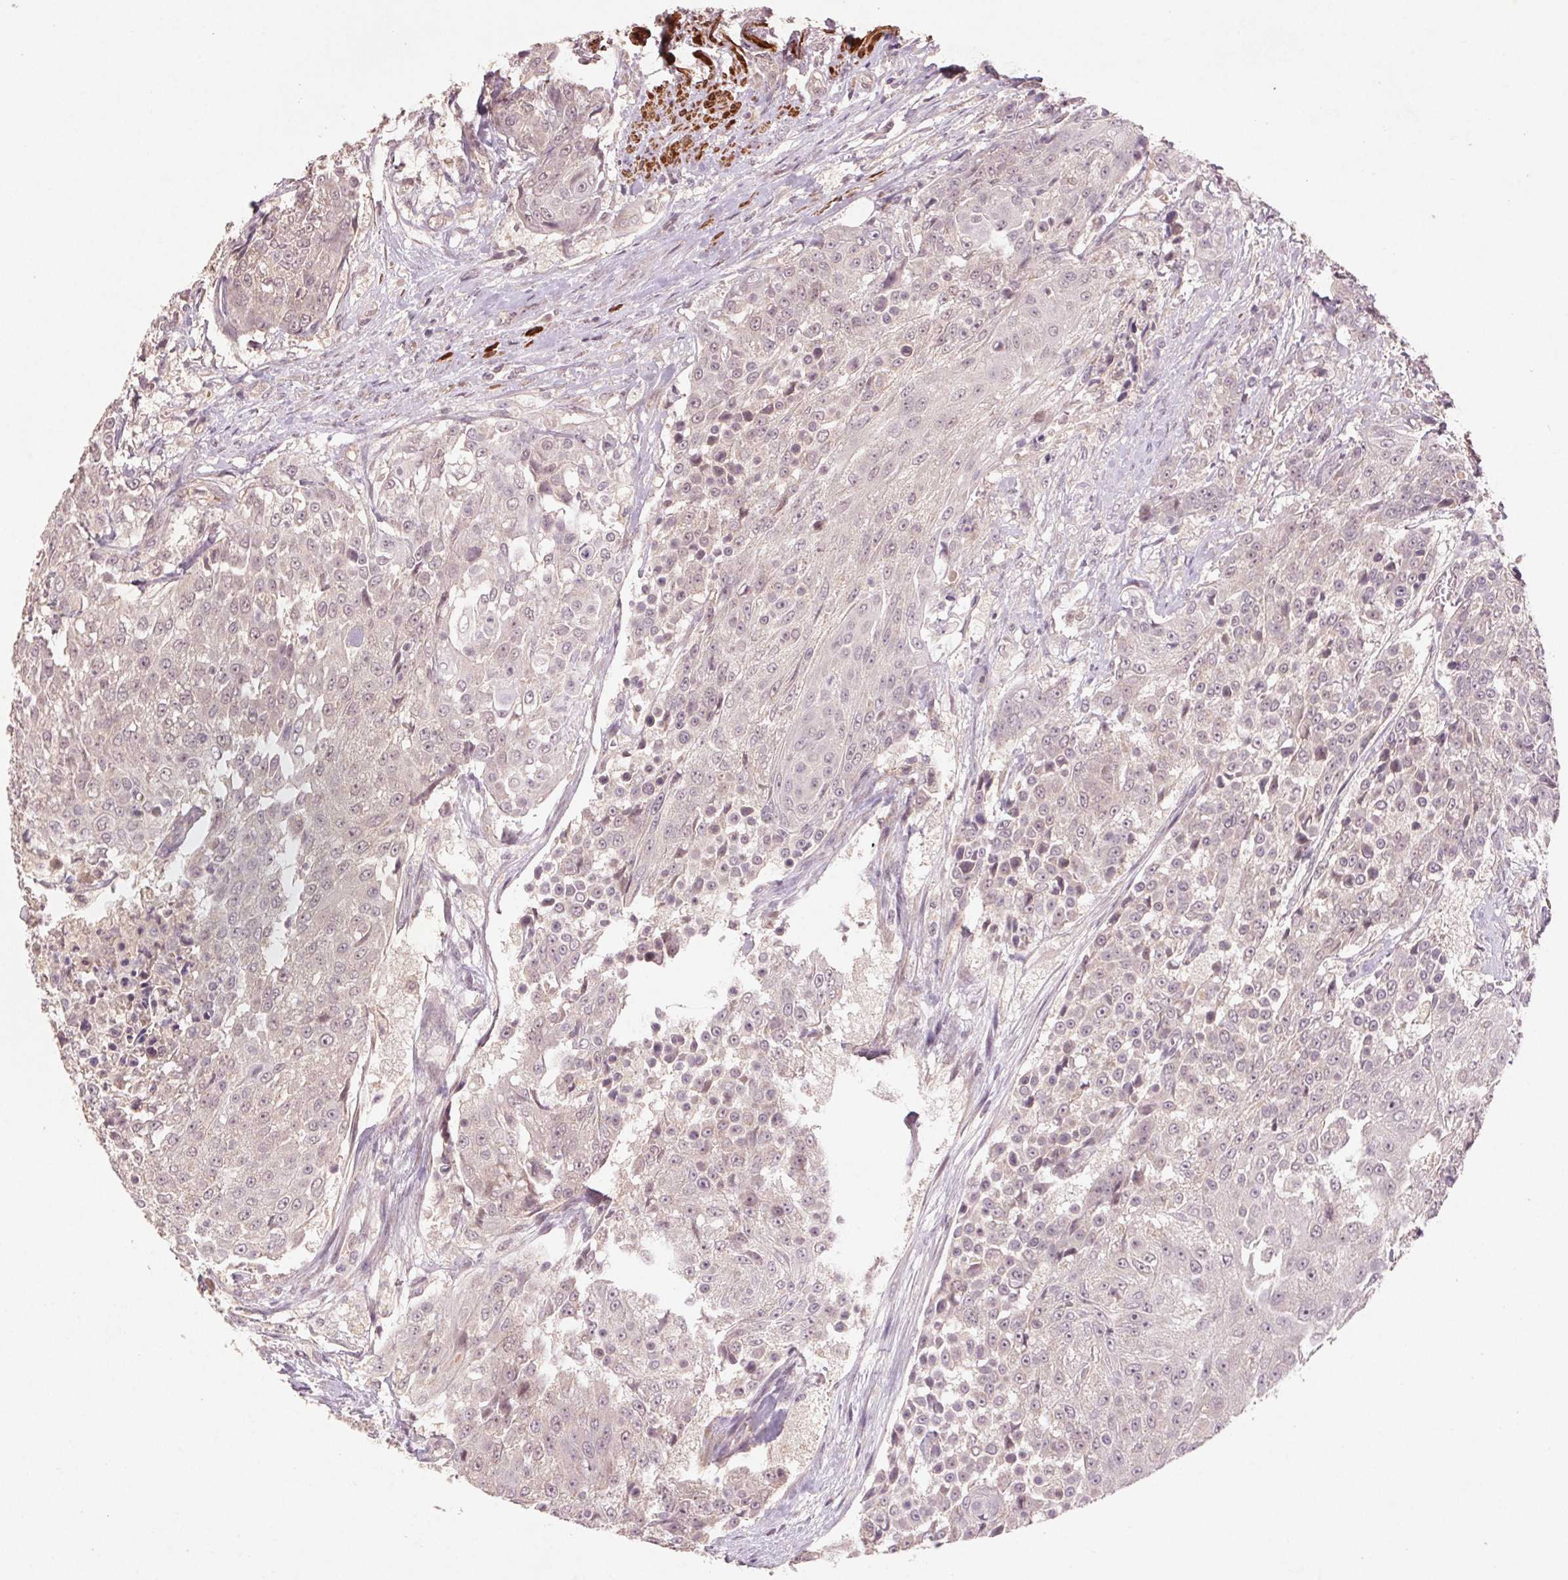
{"staining": {"intensity": "negative", "quantity": "none", "location": "none"}, "tissue": "urothelial cancer", "cell_type": "Tumor cells", "image_type": "cancer", "snomed": [{"axis": "morphology", "description": "Urothelial carcinoma, High grade"}, {"axis": "topography", "description": "Urinary bladder"}], "caption": "Protein analysis of urothelial carcinoma (high-grade) displays no significant staining in tumor cells.", "gene": "SMLR1", "patient": {"sex": "female", "age": 63}}